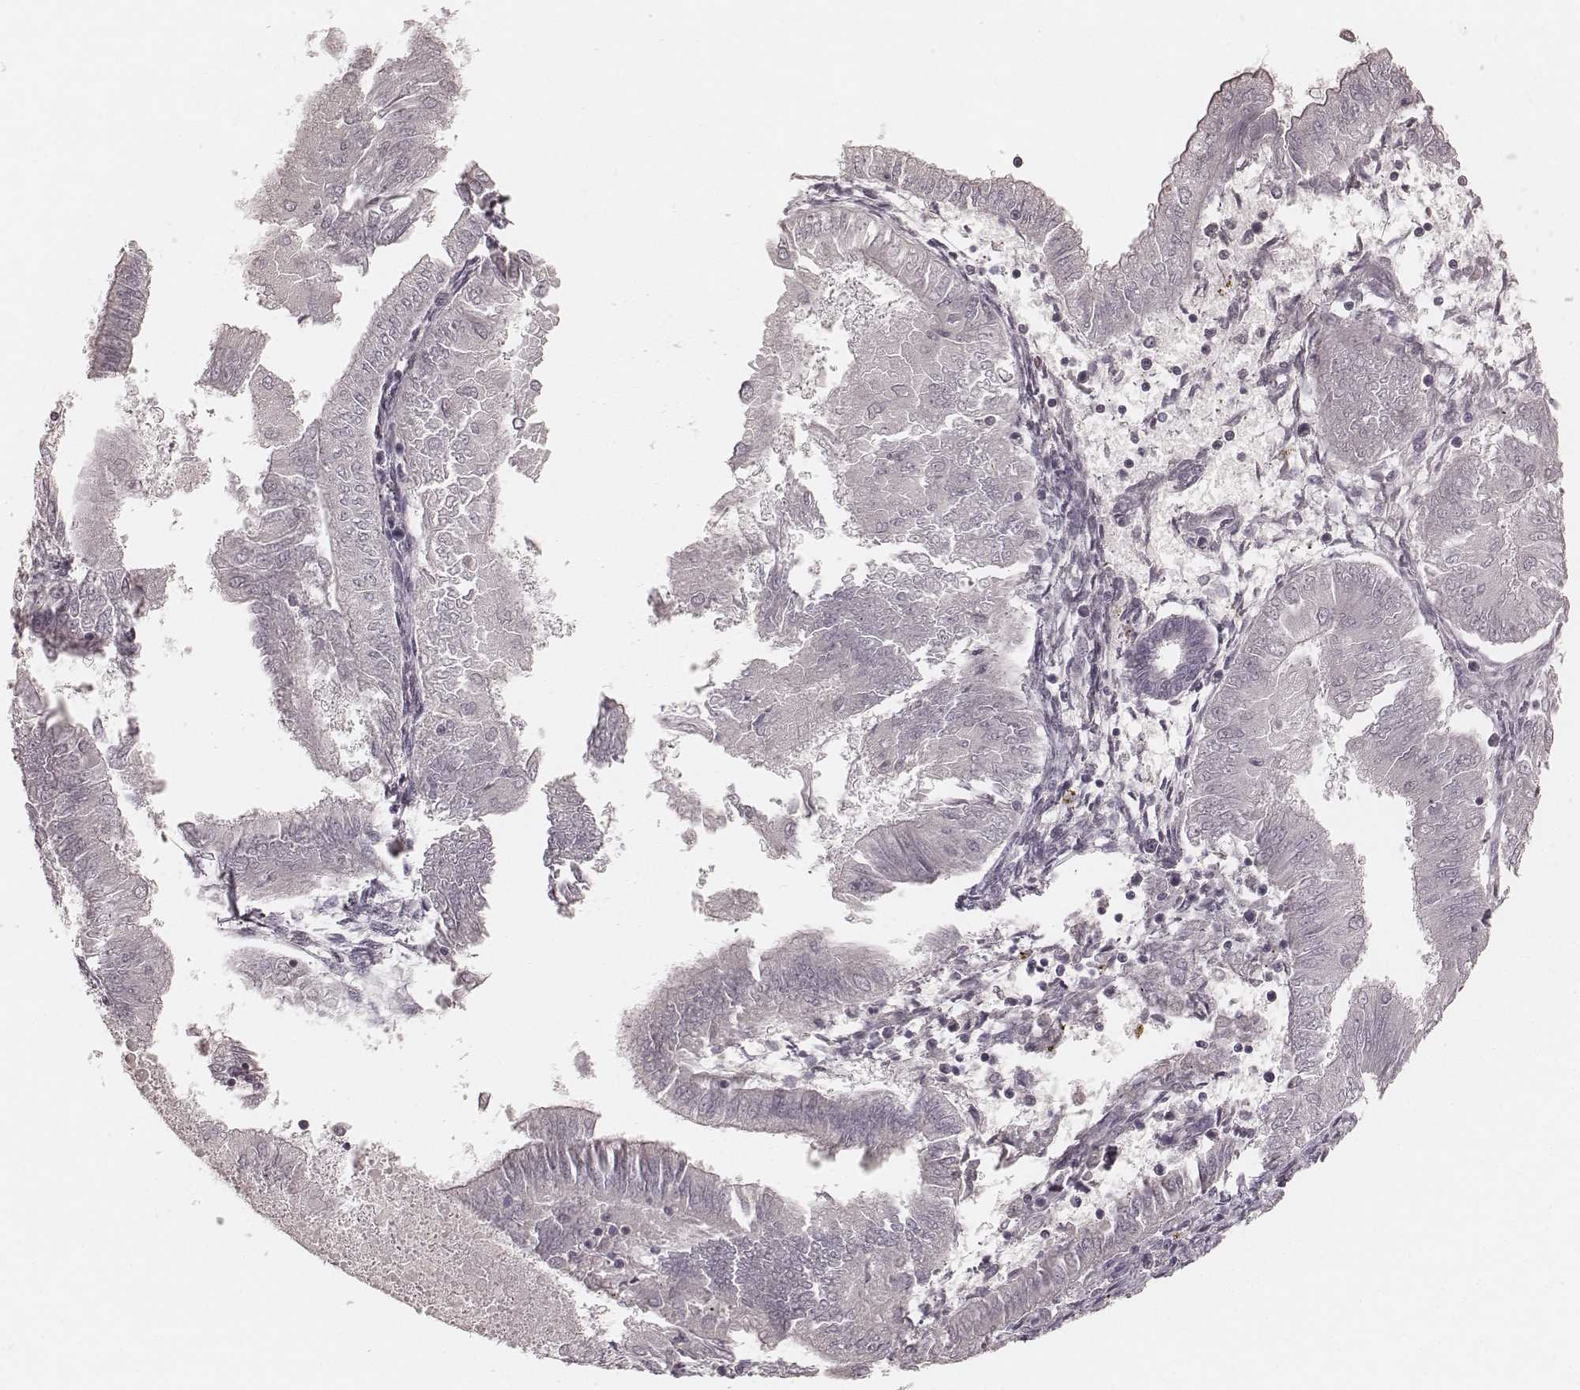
{"staining": {"intensity": "negative", "quantity": "none", "location": "none"}, "tissue": "endometrial cancer", "cell_type": "Tumor cells", "image_type": "cancer", "snomed": [{"axis": "morphology", "description": "Adenocarcinoma, NOS"}, {"axis": "topography", "description": "Endometrium"}], "caption": "DAB immunohistochemical staining of human endometrial cancer (adenocarcinoma) exhibits no significant expression in tumor cells.", "gene": "SMIM24", "patient": {"sex": "female", "age": 53}}